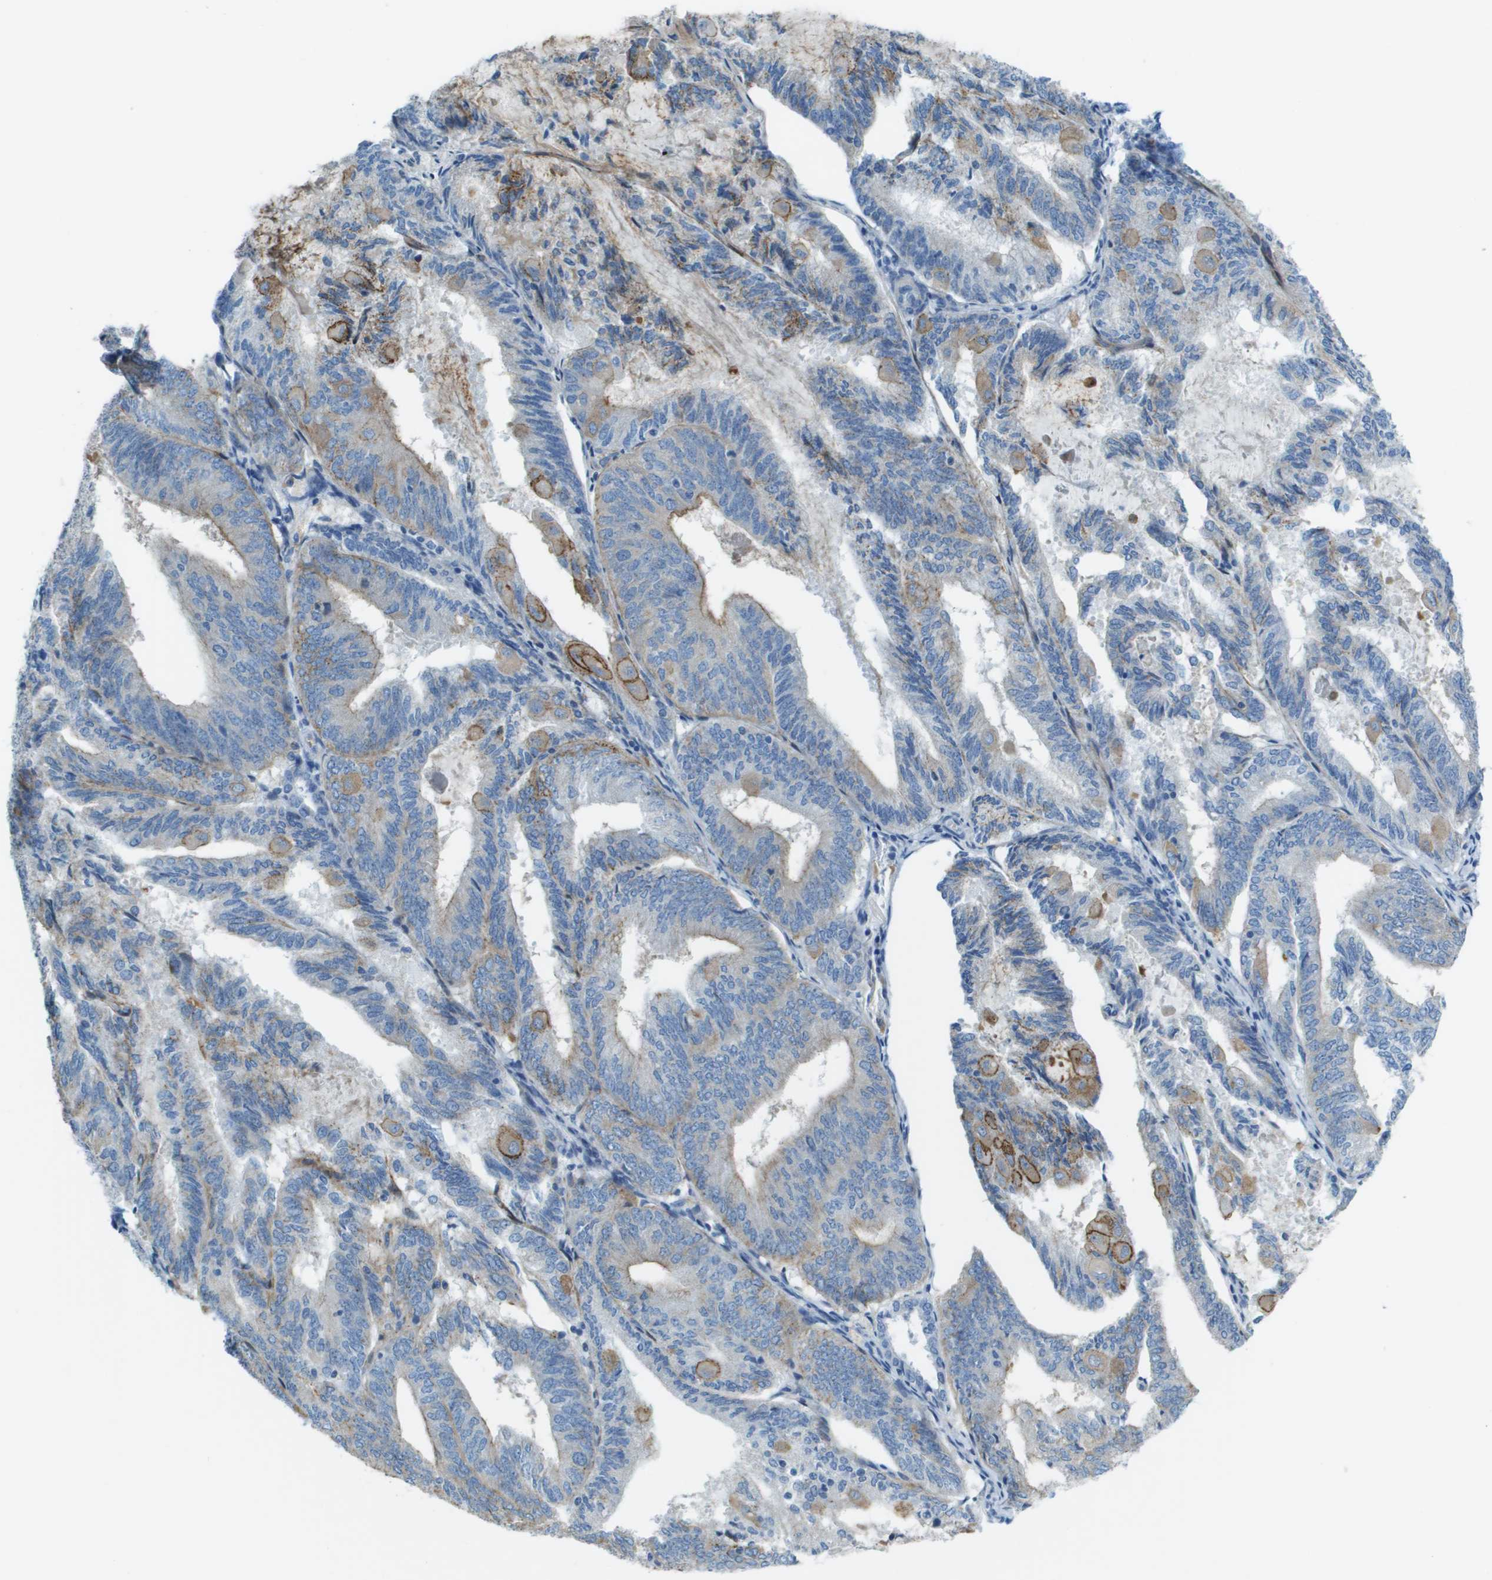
{"staining": {"intensity": "weak", "quantity": "25%-75%", "location": "cytoplasmic/membranous"}, "tissue": "endometrial cancer", "cell_type": "Tumor cells", "image_type": "cancer", "snomed": [{"axis": "morphology", "description": "Adenocarcinoma, NOS"}, {"axis": "topography", "description": "Endometrium"}], "caption": "Endometrial cancer (adenocarcinoma) was stained to show a protein in brown. There is low levels of weak cytoplasmic/membranous staining in about 25%-75% of tumor cells. The staining is performed using DAB (3,3'-diaminobenzidine) brown chromogen to label protein expression. The nuclei are counter-stained blue using hematoxylin.", "gene": "SDC1", "patient": {"sex": "female", "age": 81}}